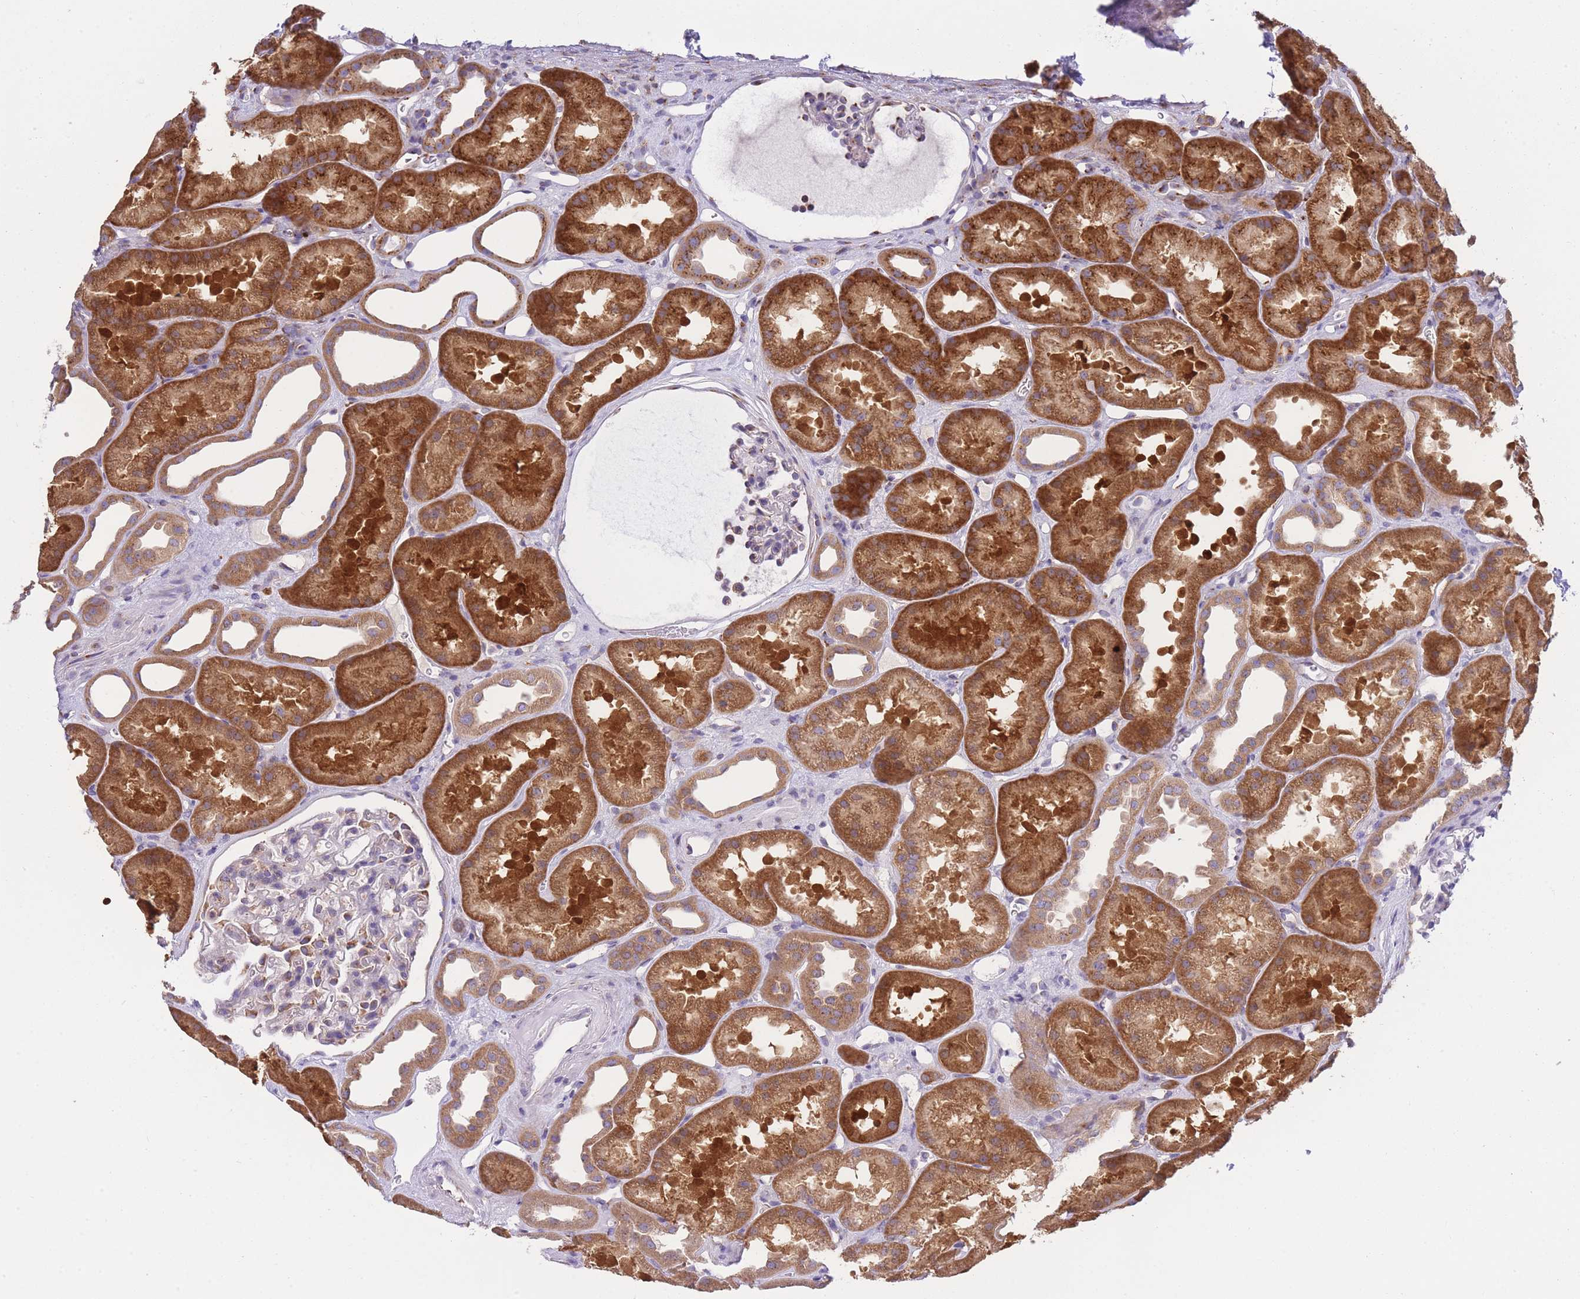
{"staining": {"intensity": "moderate", "quantity": "<25%", "location": "cytoplasmic/membranous"}, "tissue": "kidney", "cell_type": "Cells in glomeruli", "image_type": "normal", "snomed": [{"axis": "morphology", "description": "Normal tissue, NOS"}, {"axis": "topography", "description": "Kidney"}], "caption": "IHC photomicrograph of normal kidney: human kidney stained using immunohistochemistry reveals low levels of moderate protein expression localized specifically in the cytoplasmic/membranous of cells in glomeruli, appearing as a cytoplasmic/membranous brown color.", "gene": "COPG1", "patient": {"sex": "male", "age": 61}}